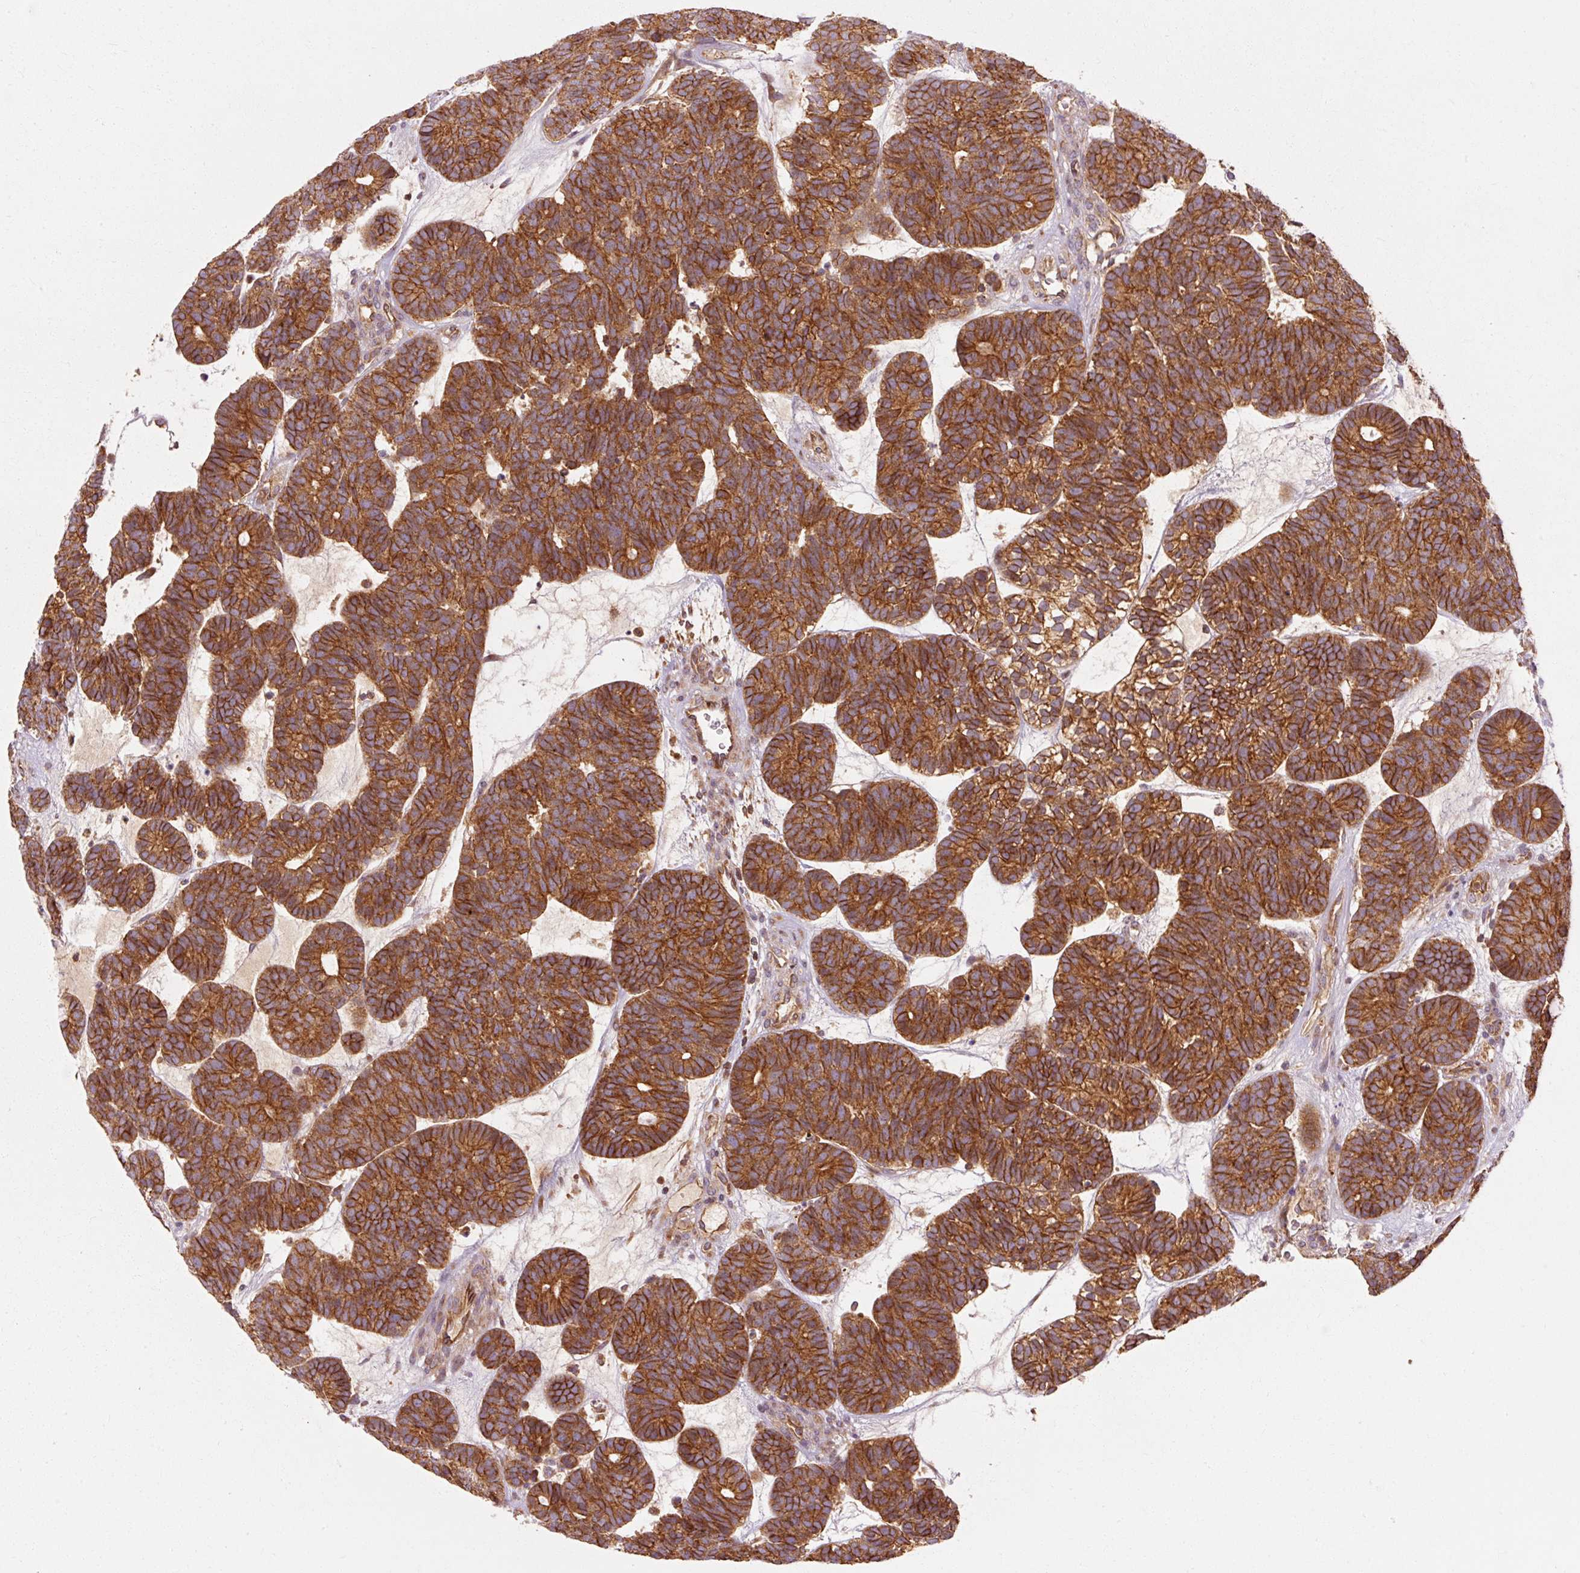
{"staining": {"intensity": "strong", "quantity": ">75%", "location": "cytoplasmic/membranous"}, "tissue": "head and neck cancer", "cell_type": "Tumor cells", "image_type": "cancer", "snomed": [{"axis": "morphology", "description": "Adenocarcinoma, NOS"}, {"axis": "topography", "description": "Head-Neck"}], "caption": "There is high levels of strong cytoplasmic/membranous staining in tumor cells of head and neck cancer, as demonstrated by immunohistochemical staining (brown color).", "gene": "CTNNA1", "patient": {"sex": "female", "age": 81}}